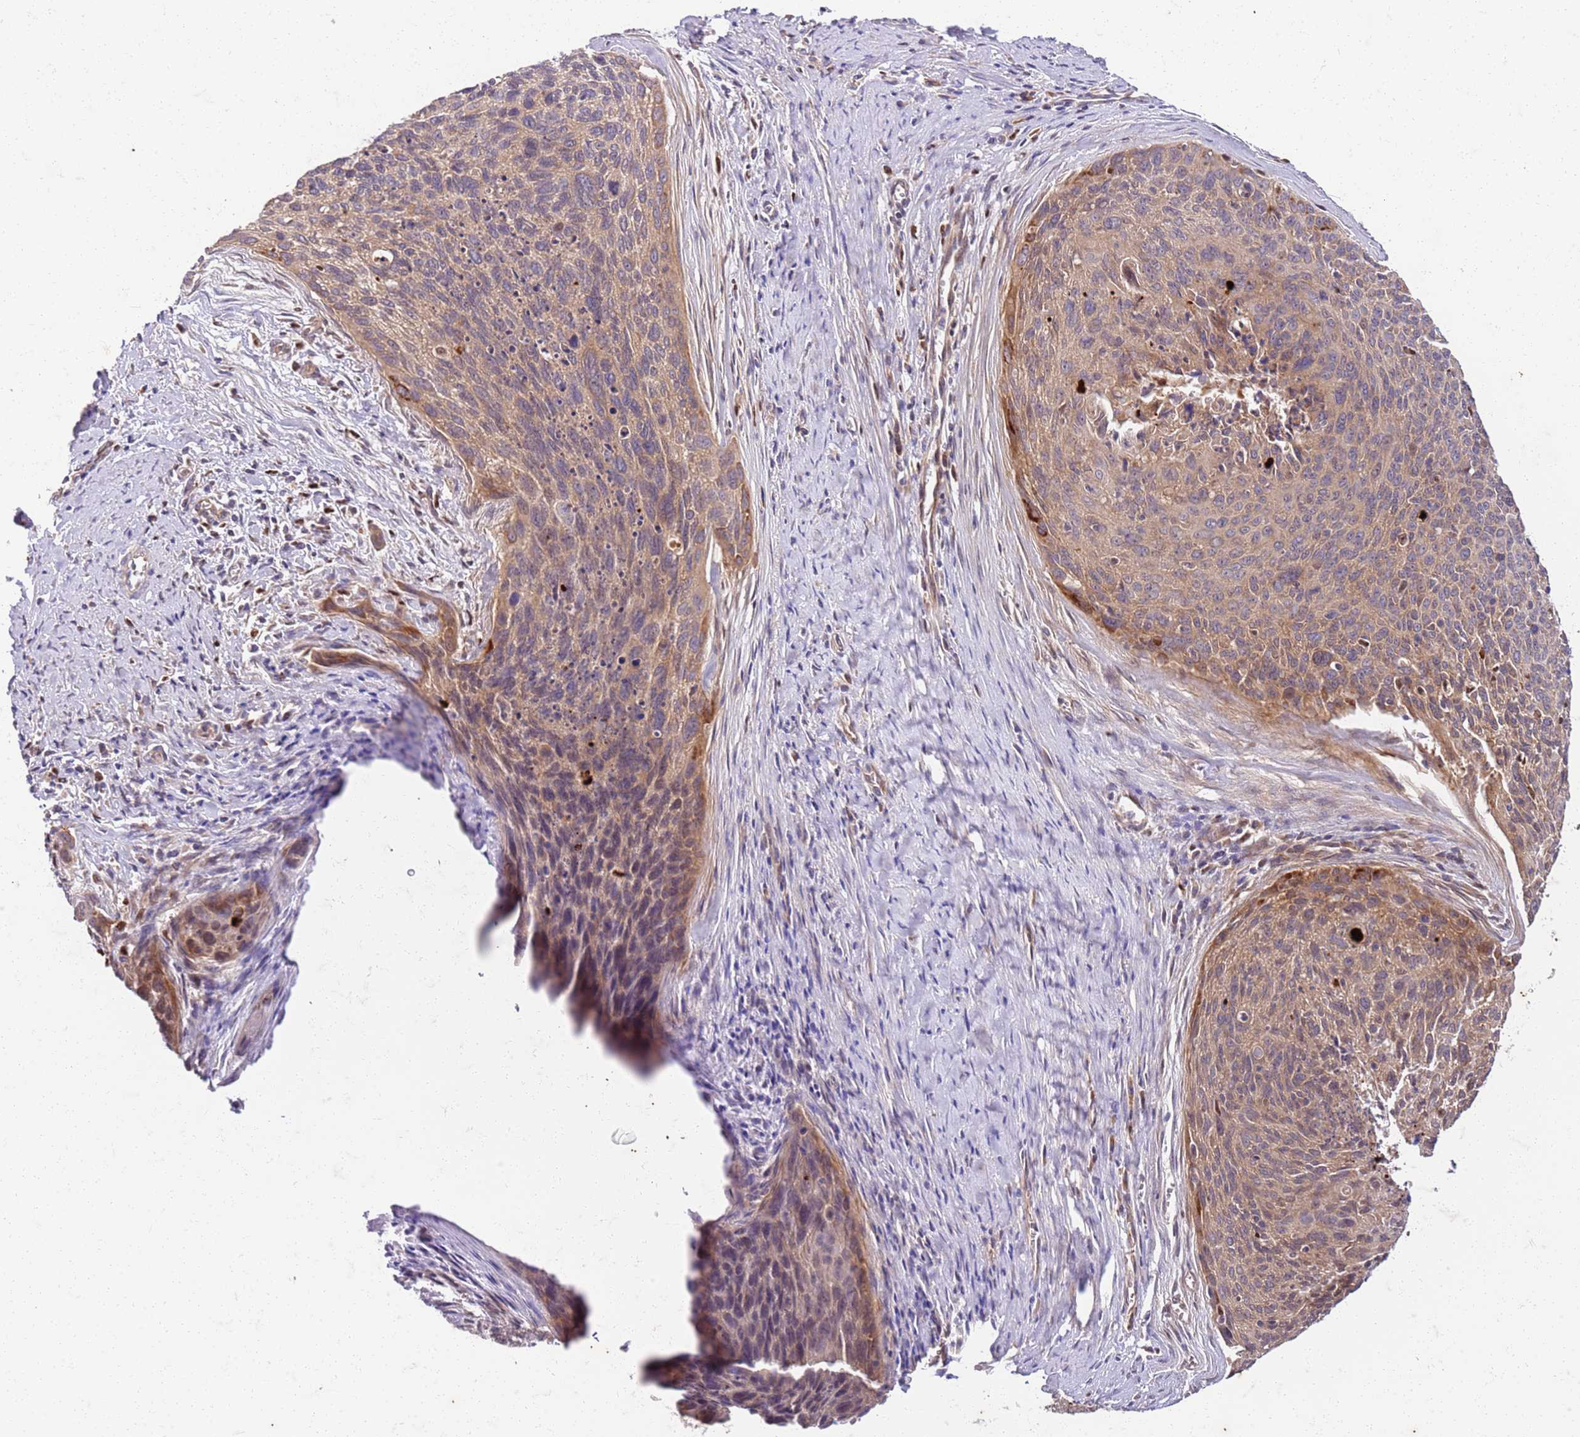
{"staining": {"intensity": "strong", "quantity": "<25%", "location": "cytoplasmic/membranous"}, "tissue": "cervical cancer", "cell_type": "Tumor cells", "image_type": "cancer", "snomed": [{"axis": "morphology", "description": "Squamous cell carcinoma, NOS"}, {"axis": "topography", "description": "Cervix"}], "caption": "Squamous cell carcinoma (cervical) tissue demonstrates strong cytoplasmic/membranous staining in about <25% of tumor cells", "gene": "OSBP", "patient": {"sex": "female", "age": 55}}